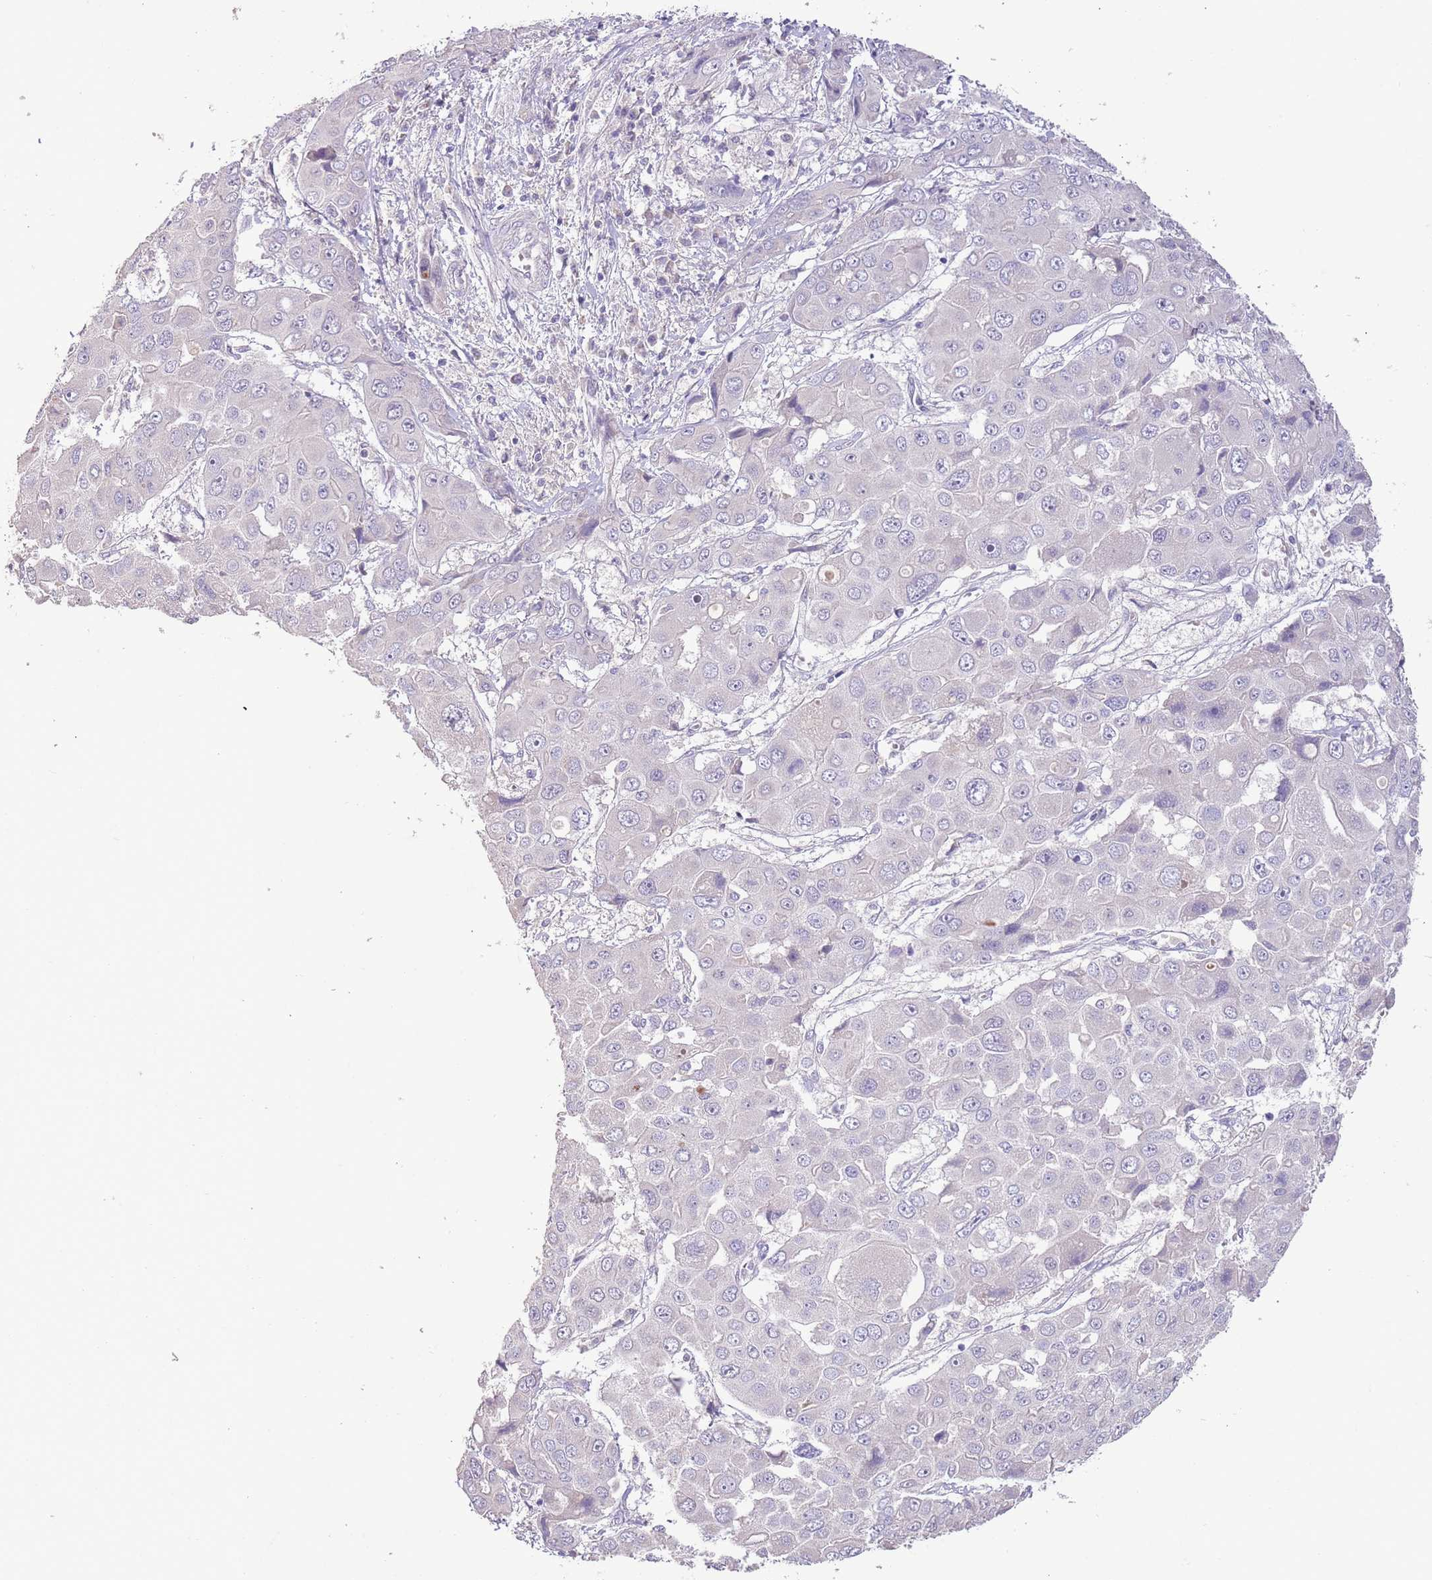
{"staining": {"intensity": "negative", "quantity": "none", "location": "none"}, "tissue": "liver cancer", "cell_type": "Tumor cells", "image_type": "cancer", "snomed": [{"axis": "morphology", "description": "Cholangiocarcinoma"}, {"axis": "topography", "description": "Liver"}], "caption": "Immunohistochemical staining of human liver cholangiocarcinoma shows no significant staining in tumor cells.", "gene": "ZNF658", "patient": {"sex": "male", "age": 67}}